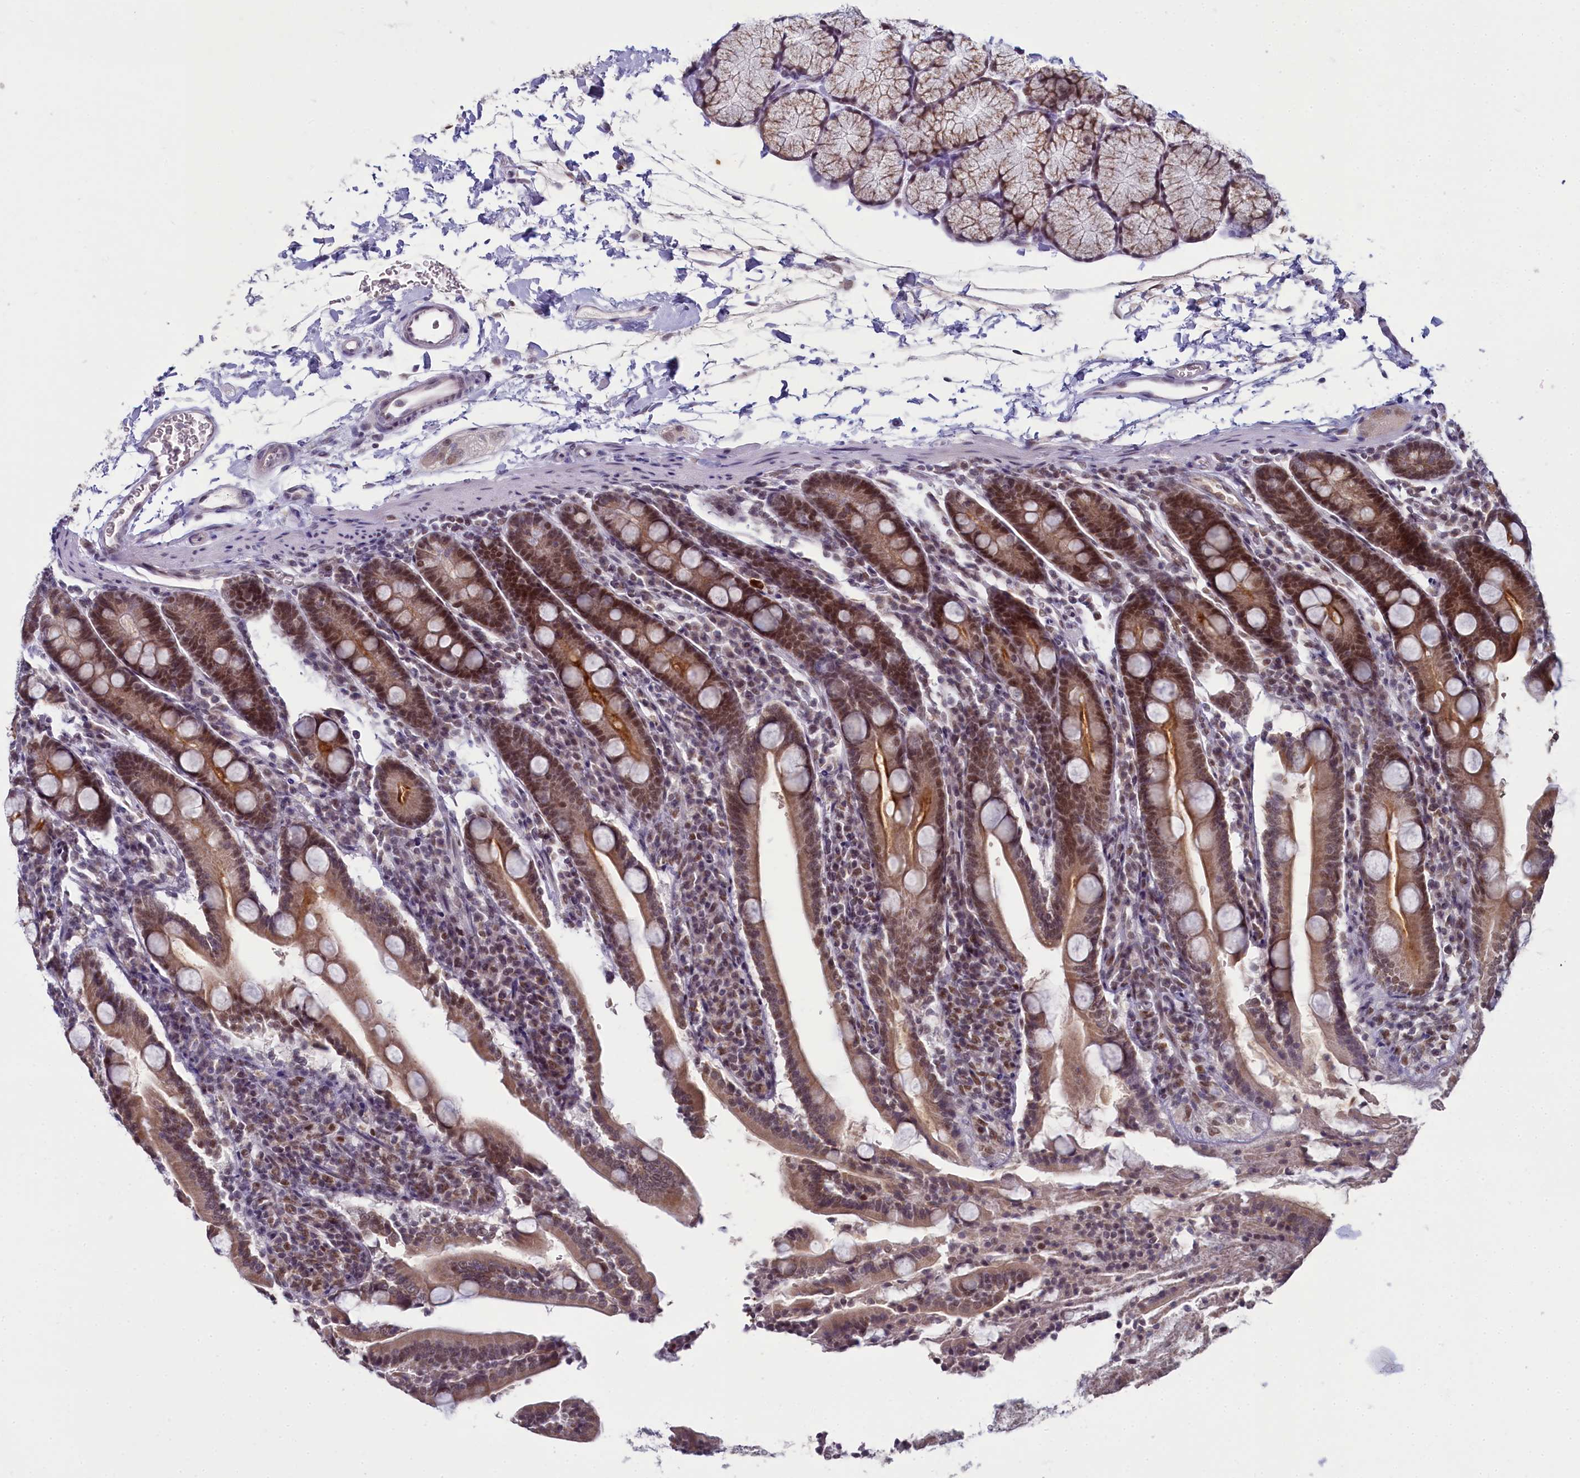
{"staining": {"intensity": "moderate", "quantity": ">75%", "location": "cytoplasmic/membranous,nuclear"}, "tissue": "duodenum", "cell_type": "Glandular cells", "image_type": "normal", "snomed": [{"axis": "morphology", "description": "Normal tissue, NOS"}, {"axis": "topography", "description": "Duodenum"}], "caption": "Duodenum stained with DAB IHC reveals medium levels of moderate cytoplasmic/membranous,nuclear staining in approximately >75% of glandular cells.", "gene": "PPHLN1", "patient": {"sex": "male", "age": 35}}